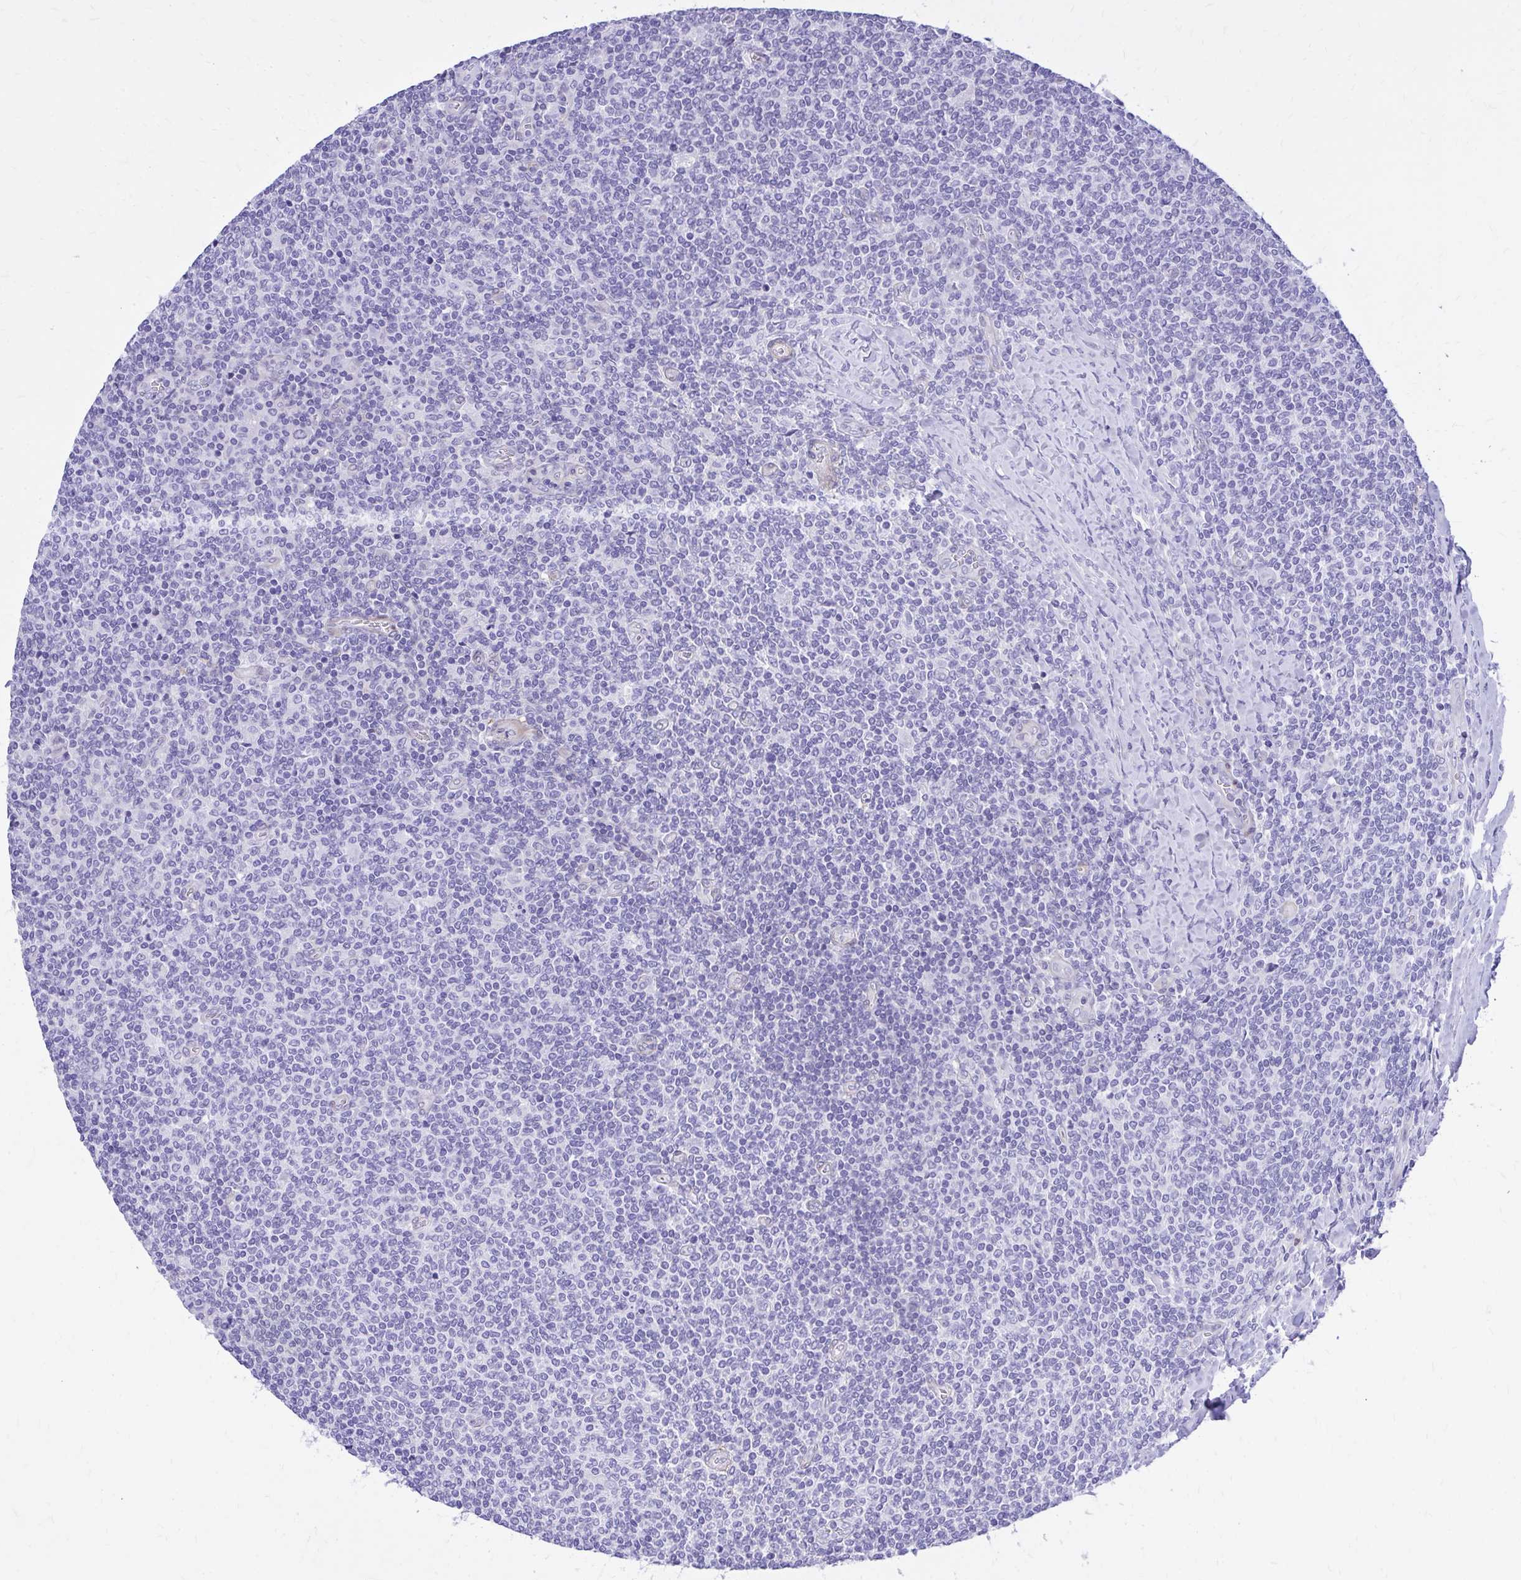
{"staining": {"intensity": "negative", "quantity": "none", "location": "none"}, "tissue": "lymphoma", "cell_type": "Tumor cells", "image_type": "cancer", "snomed": [{"axis": "morphology", "description": "Malignant lymphoma, non-Hodgkin's type, Low grade"}, {"axis": "topography", "description": "Lymph node"}], "caption": "This is an immunohistochemistry histopathology image of low-grade malignant lymphoma, non-Hodgkin's type. There is no positivity in tumor cells.", "gene": "ADAMTSL1", "patient": {"sex": "male", "age": 52}}